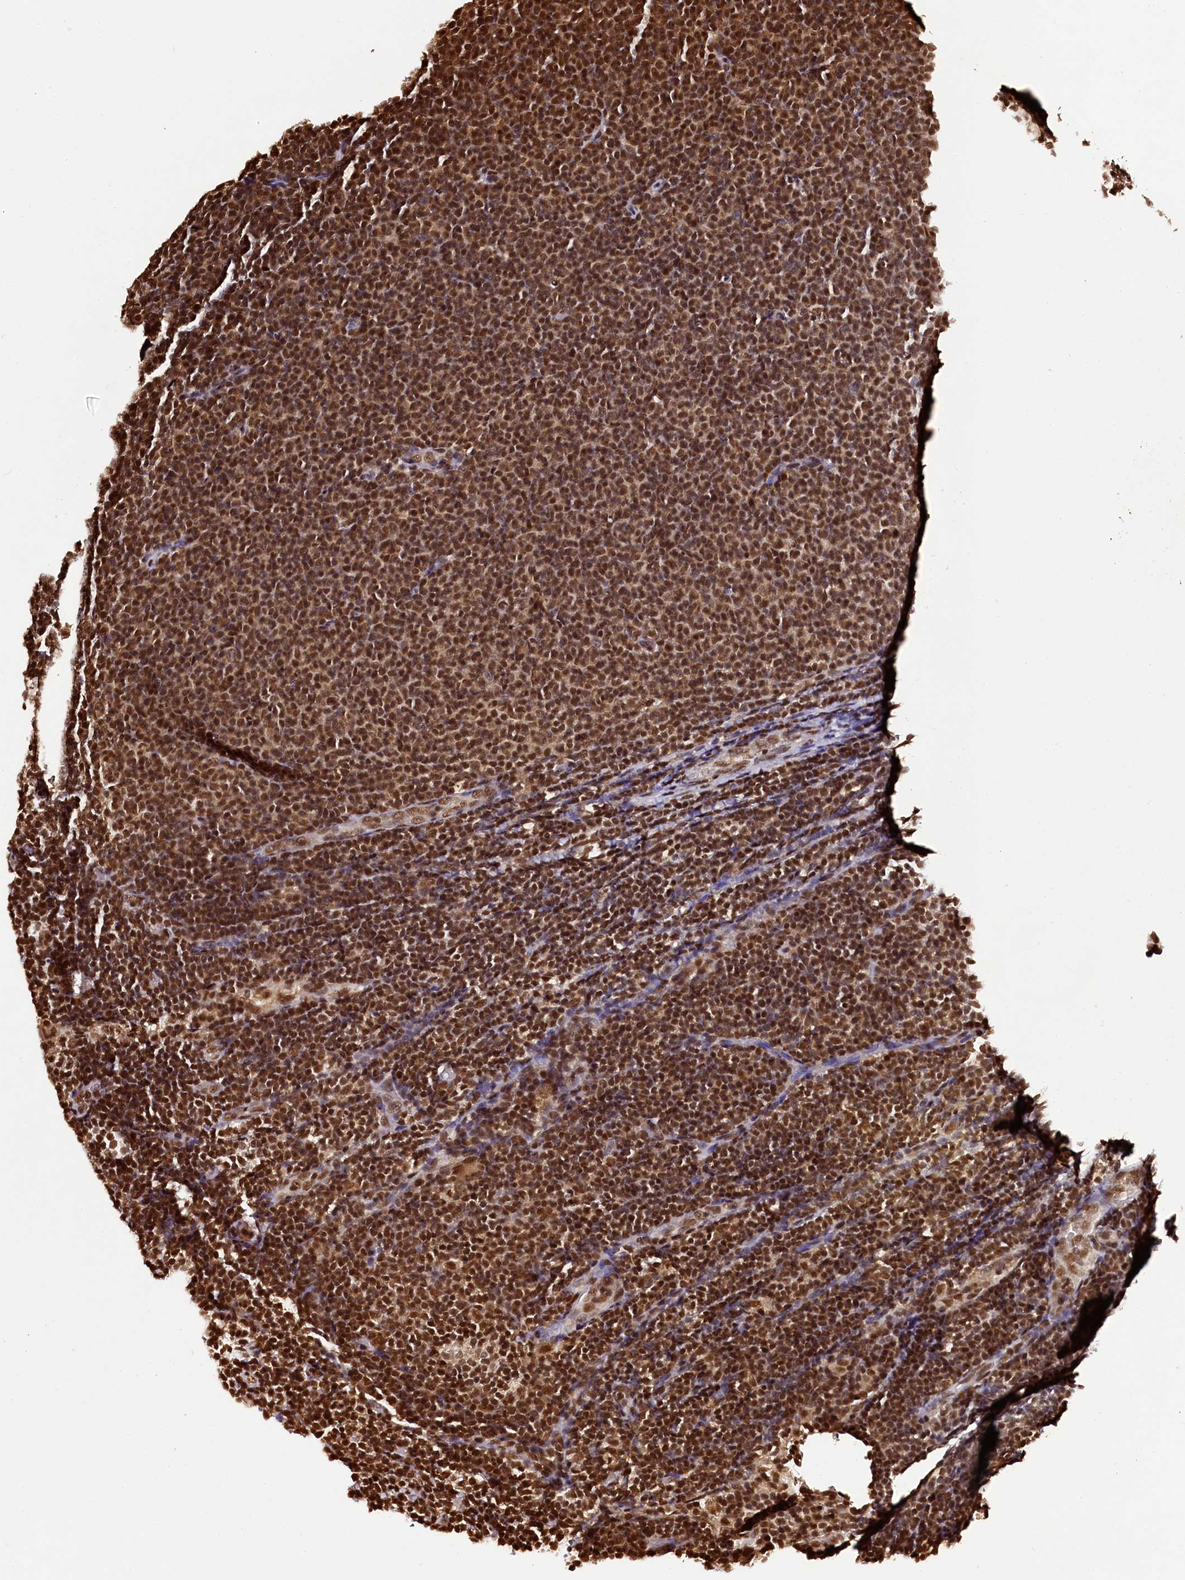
{"staining": {"intensity": "strong", "quantity": ">75%", "location": "nuclear"}, "tissue": "lymphoma", "cell_type": "Tumor cells", "image_type": "cancer", "snomed": [{"axis": "morphology", "description": "Malignant lymphoma, non-Hodgkin's type, Low grade"}, {"axis": "topography", "description": "Lymph node"}], "caption": "Immunohistochemical staining of malignant lymphoma, non-Hodgkin's type (low-grade) shows high levels of strong nuclear staining in approximately >75% of tumor cells. Nuclei are stained in blue.", "gene": "SNRPD2", "patient": {"sex": "male", "age": 66}}